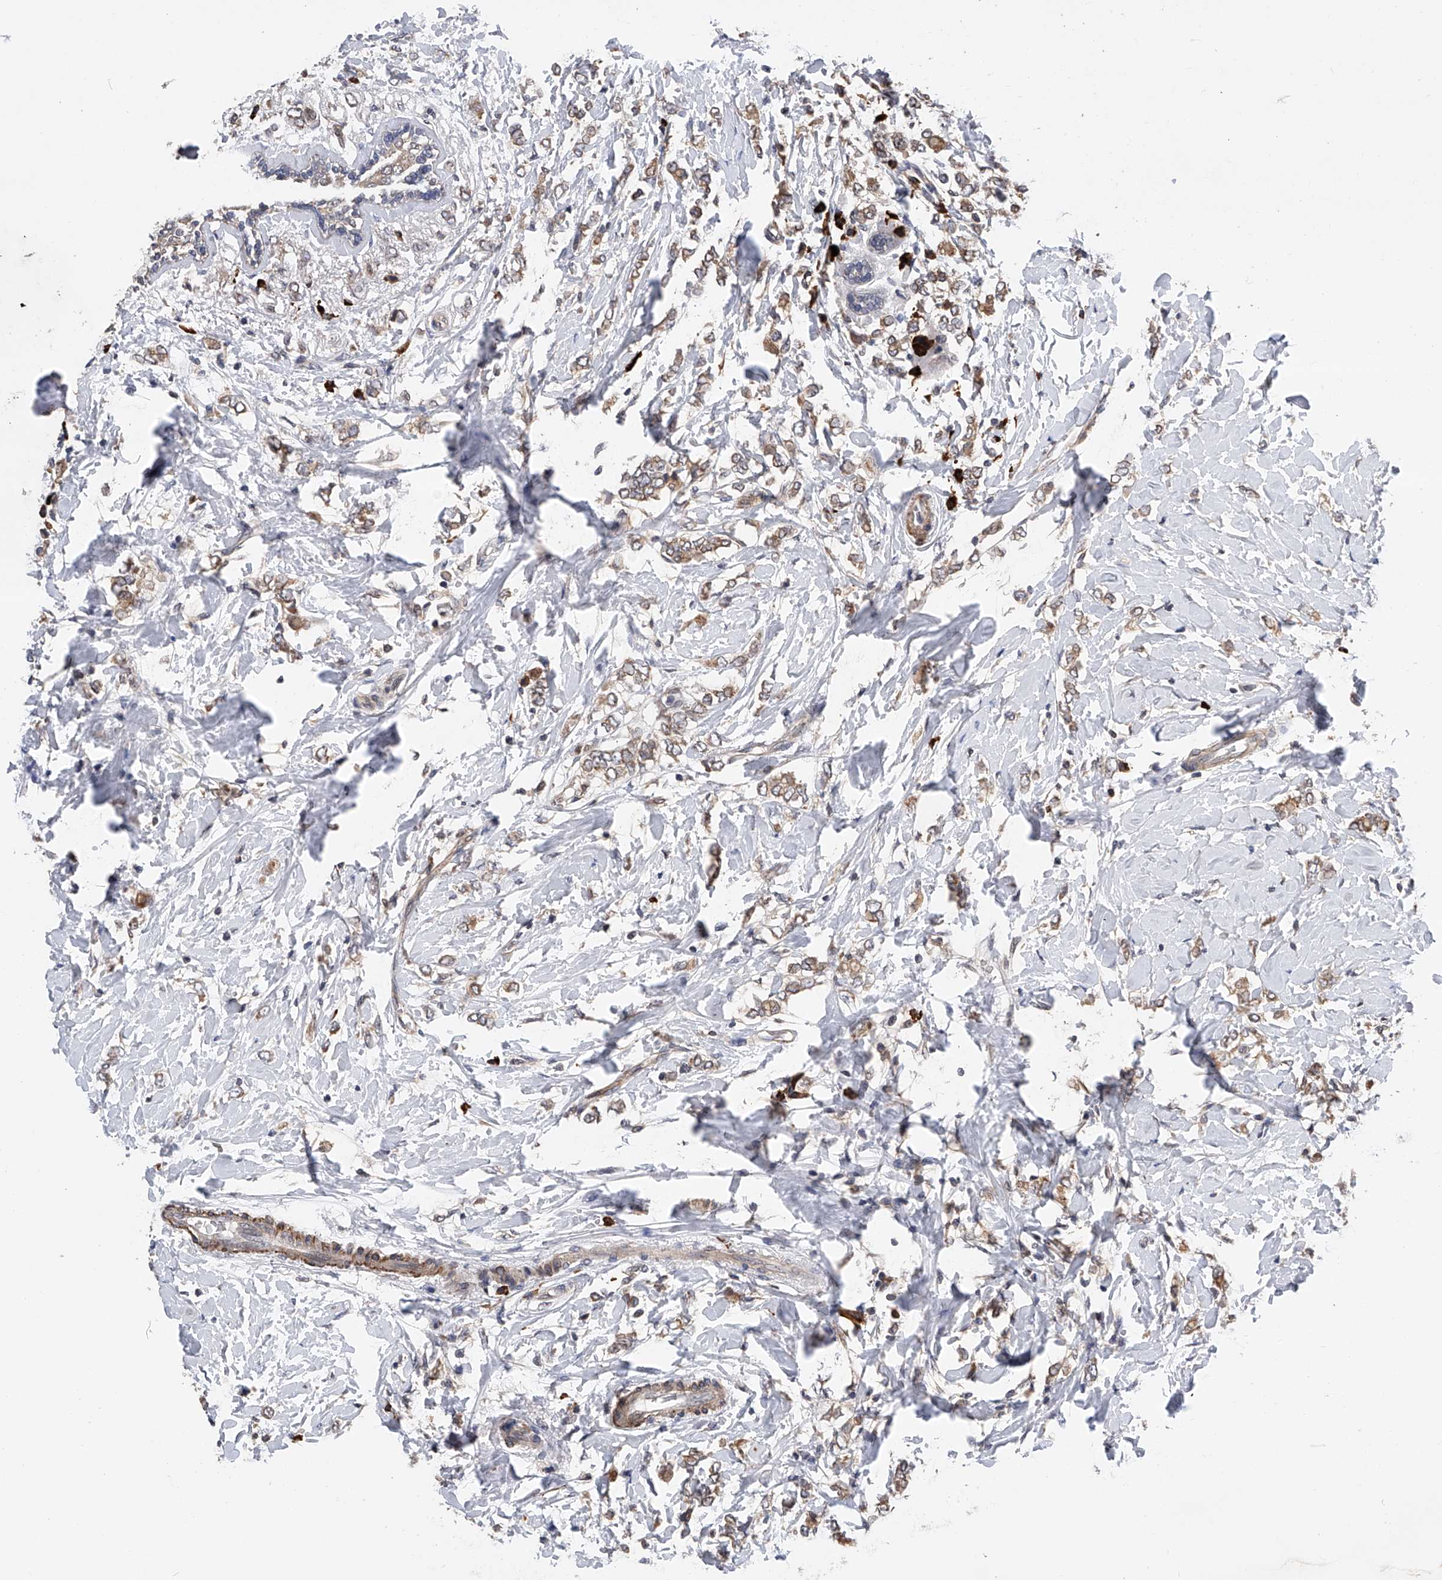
{"staining": {"intensity": "moderate", "quantity": ">75%", "location": "cytoplasmic/membranous"}, "tissue": "breast cancer", "cell_type": "Tumor cells", "image_type": "cancer", "snomed": [{"axis": "morphology", "description": "Normal tissue, NOS"}, {"axis": "morphology", "description": "Lobular carcinoma"}, {"axis": "topography", "description": "Breast"}], "caption": "Breast cancer (lobular carcinoma) stained with a brown dye demonstrates moderate cytoplasmic/membranous positive staining in about >75% of tumor cells.", "gene": "SPOCK1", "patient": {"sex": "female", "age": 47}}